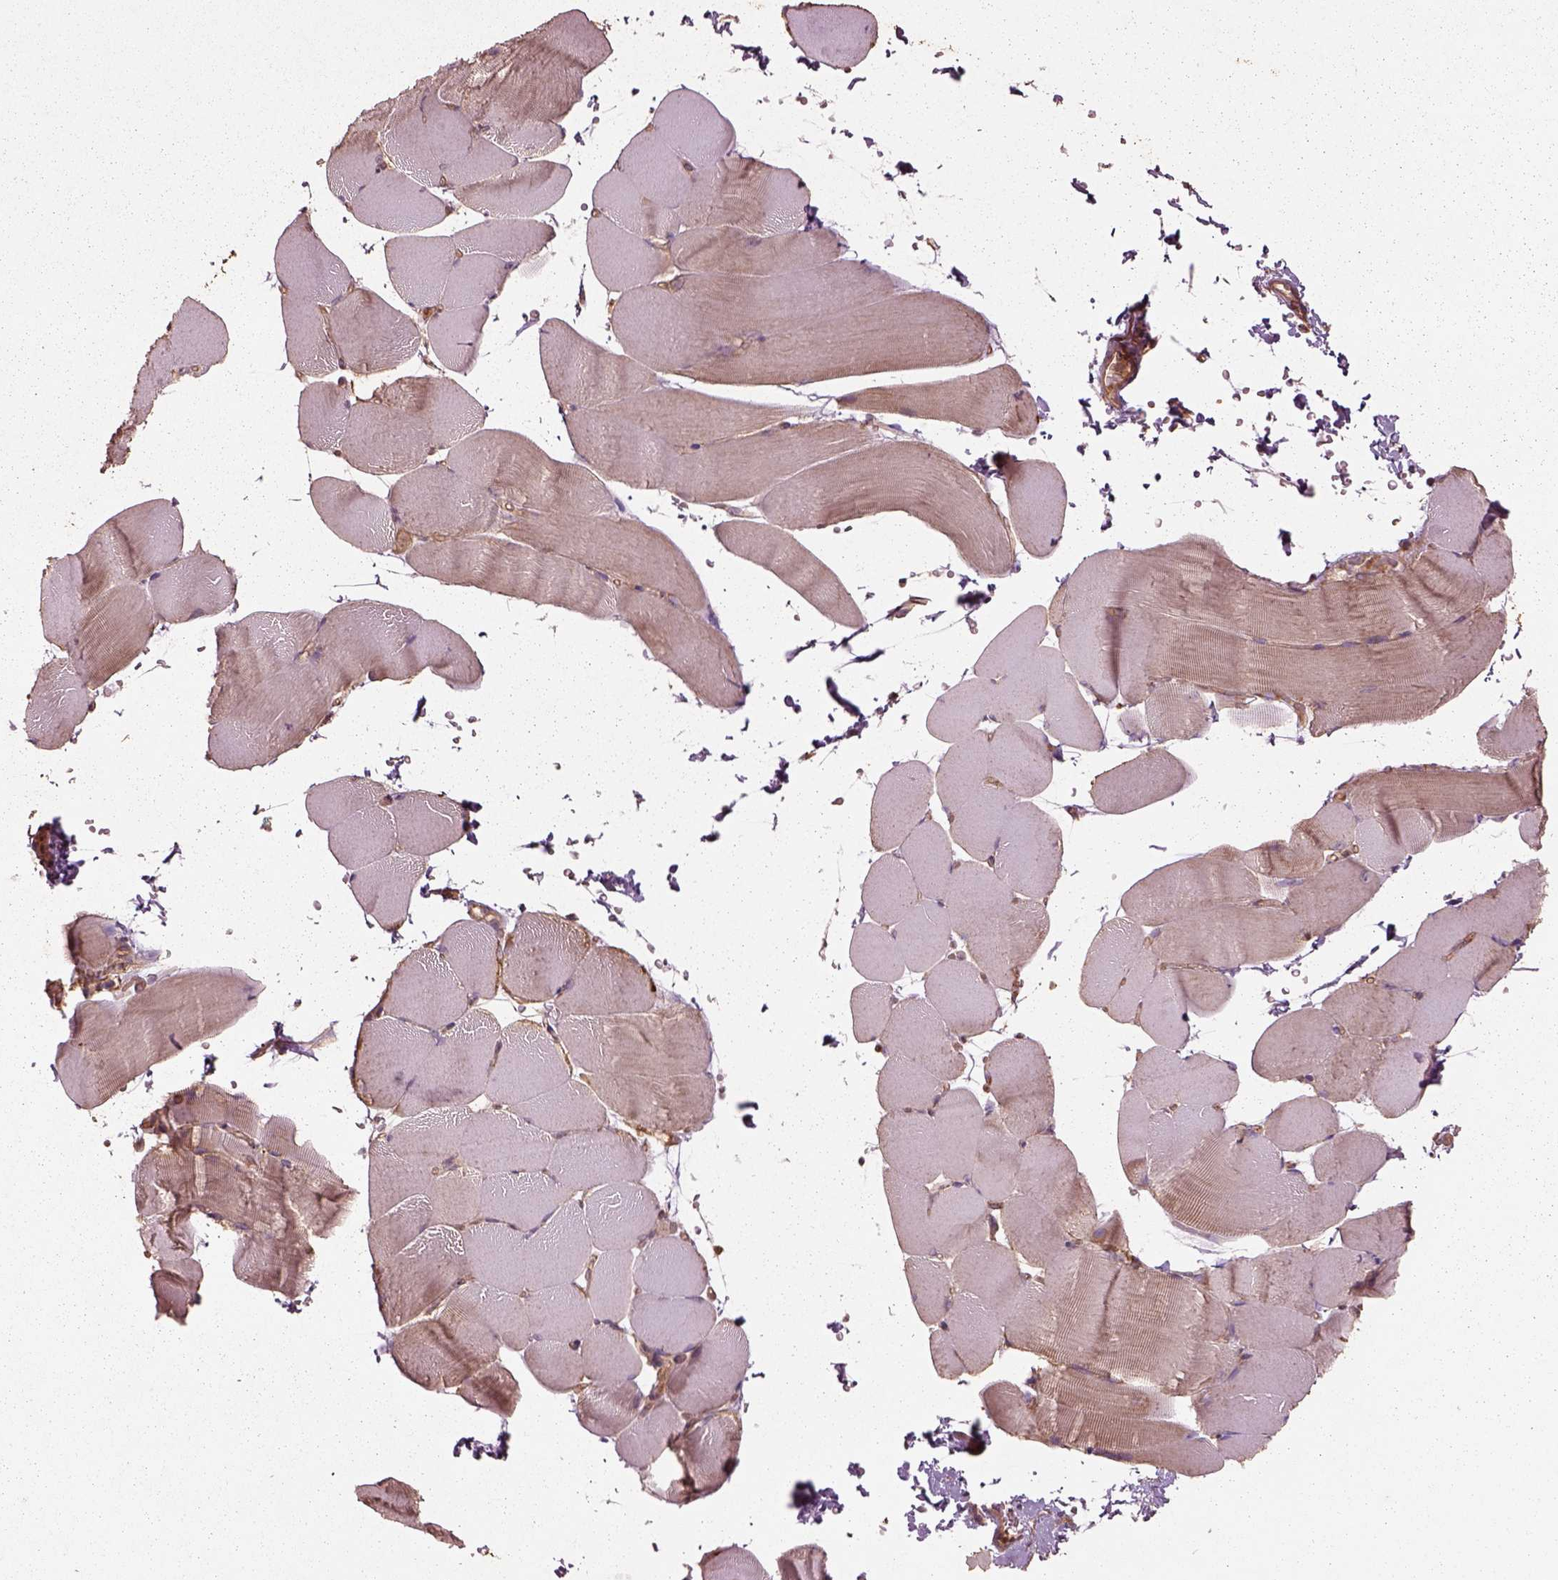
{"staining": {"intensity": "weak", "quantity": "25%-75%", "location": "cytoplasmic/membranous"}, "tissue": "skeletal muscle", "cell_type": "Myocytes", "image_type": "normal", "snomed": [{"axis": "morphology", "description": "Normal tissue, NOS"}, {"axis": "topography", "description": "Skeletal muscle"}], "caption": "Skeletal muscle was stained to show a protein in brown. There is low levels of weak cytoplasmic/membranous staining in approximately 25%-75% of myocytes.", "gene": "TRADD", "patient": {"sex": "female", "age": 37}}